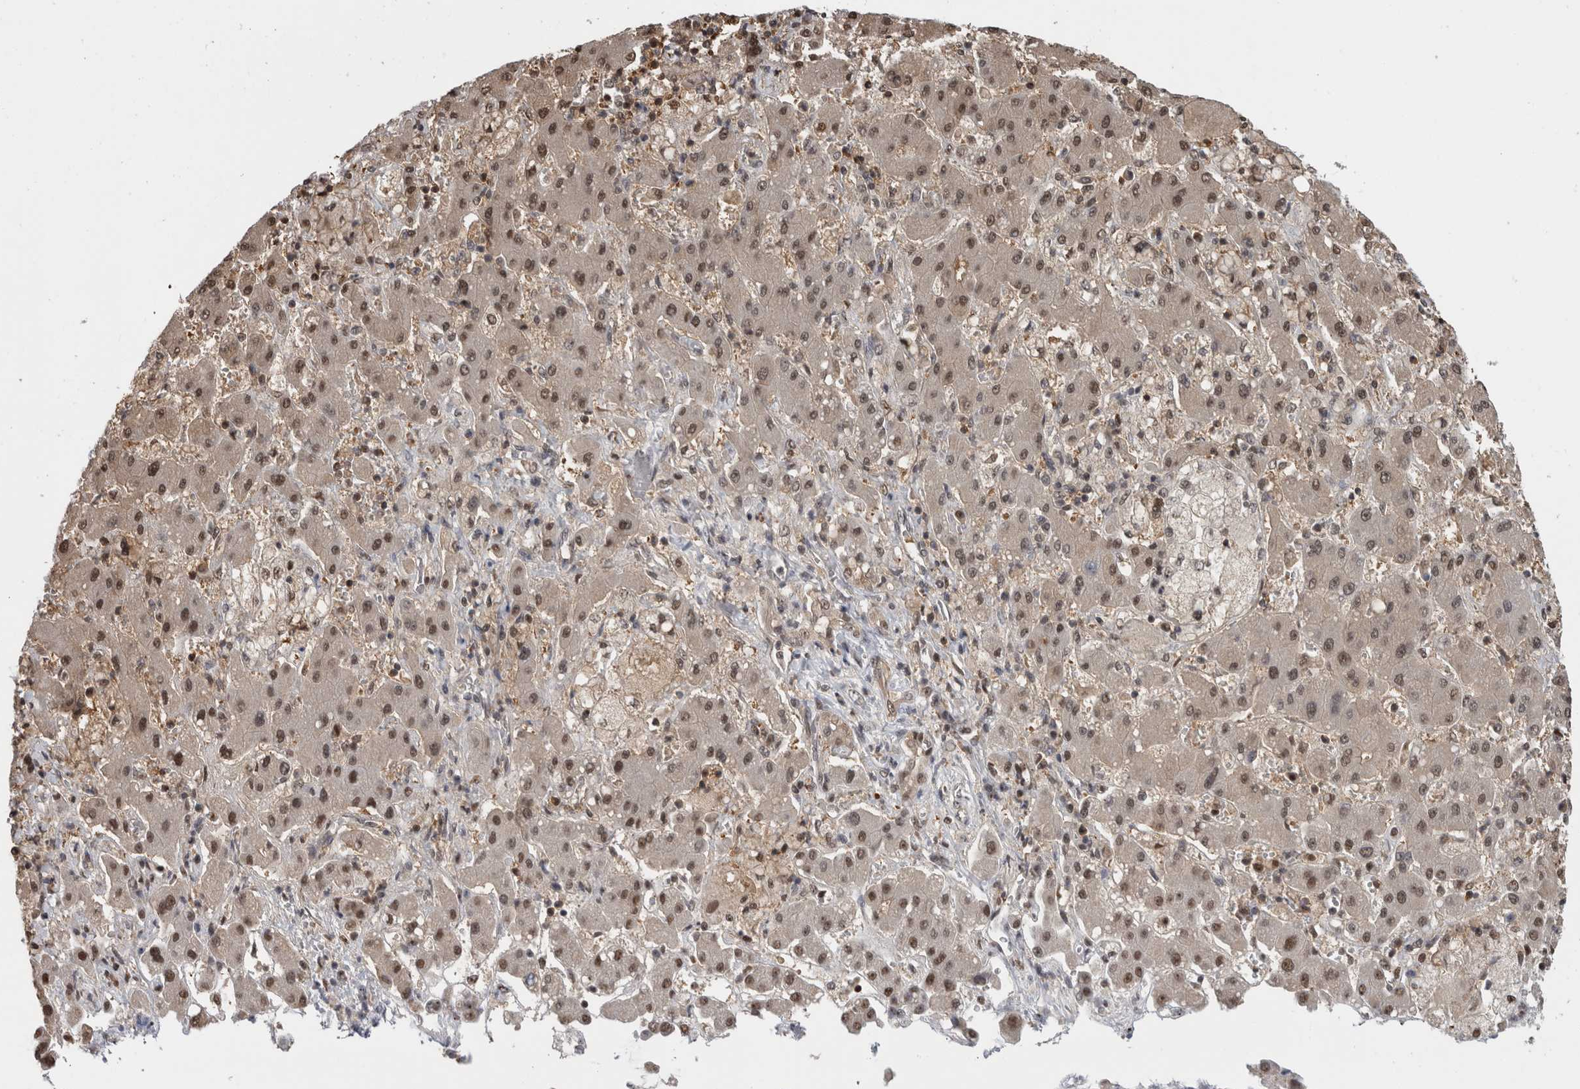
{"staining": {"intensity": "moderate", "quantity": ">75%", "location": "nuclear"}, "tissue": "liver cancer", "cell_type": "Tumor cells", "image_type": "cancer", "snomed": [{"axis": "morphology", "description": "Cholangiocarcinoma"}, {"axis": "topography", "description": "Liver"}], "caption": "Moderate nuclear protein expression is present in approximately >75% of tumor cells in cholangiocarcinoma (liver).", "gene": "TDRD7", "patient": {"sex": "male", "age": 50}}